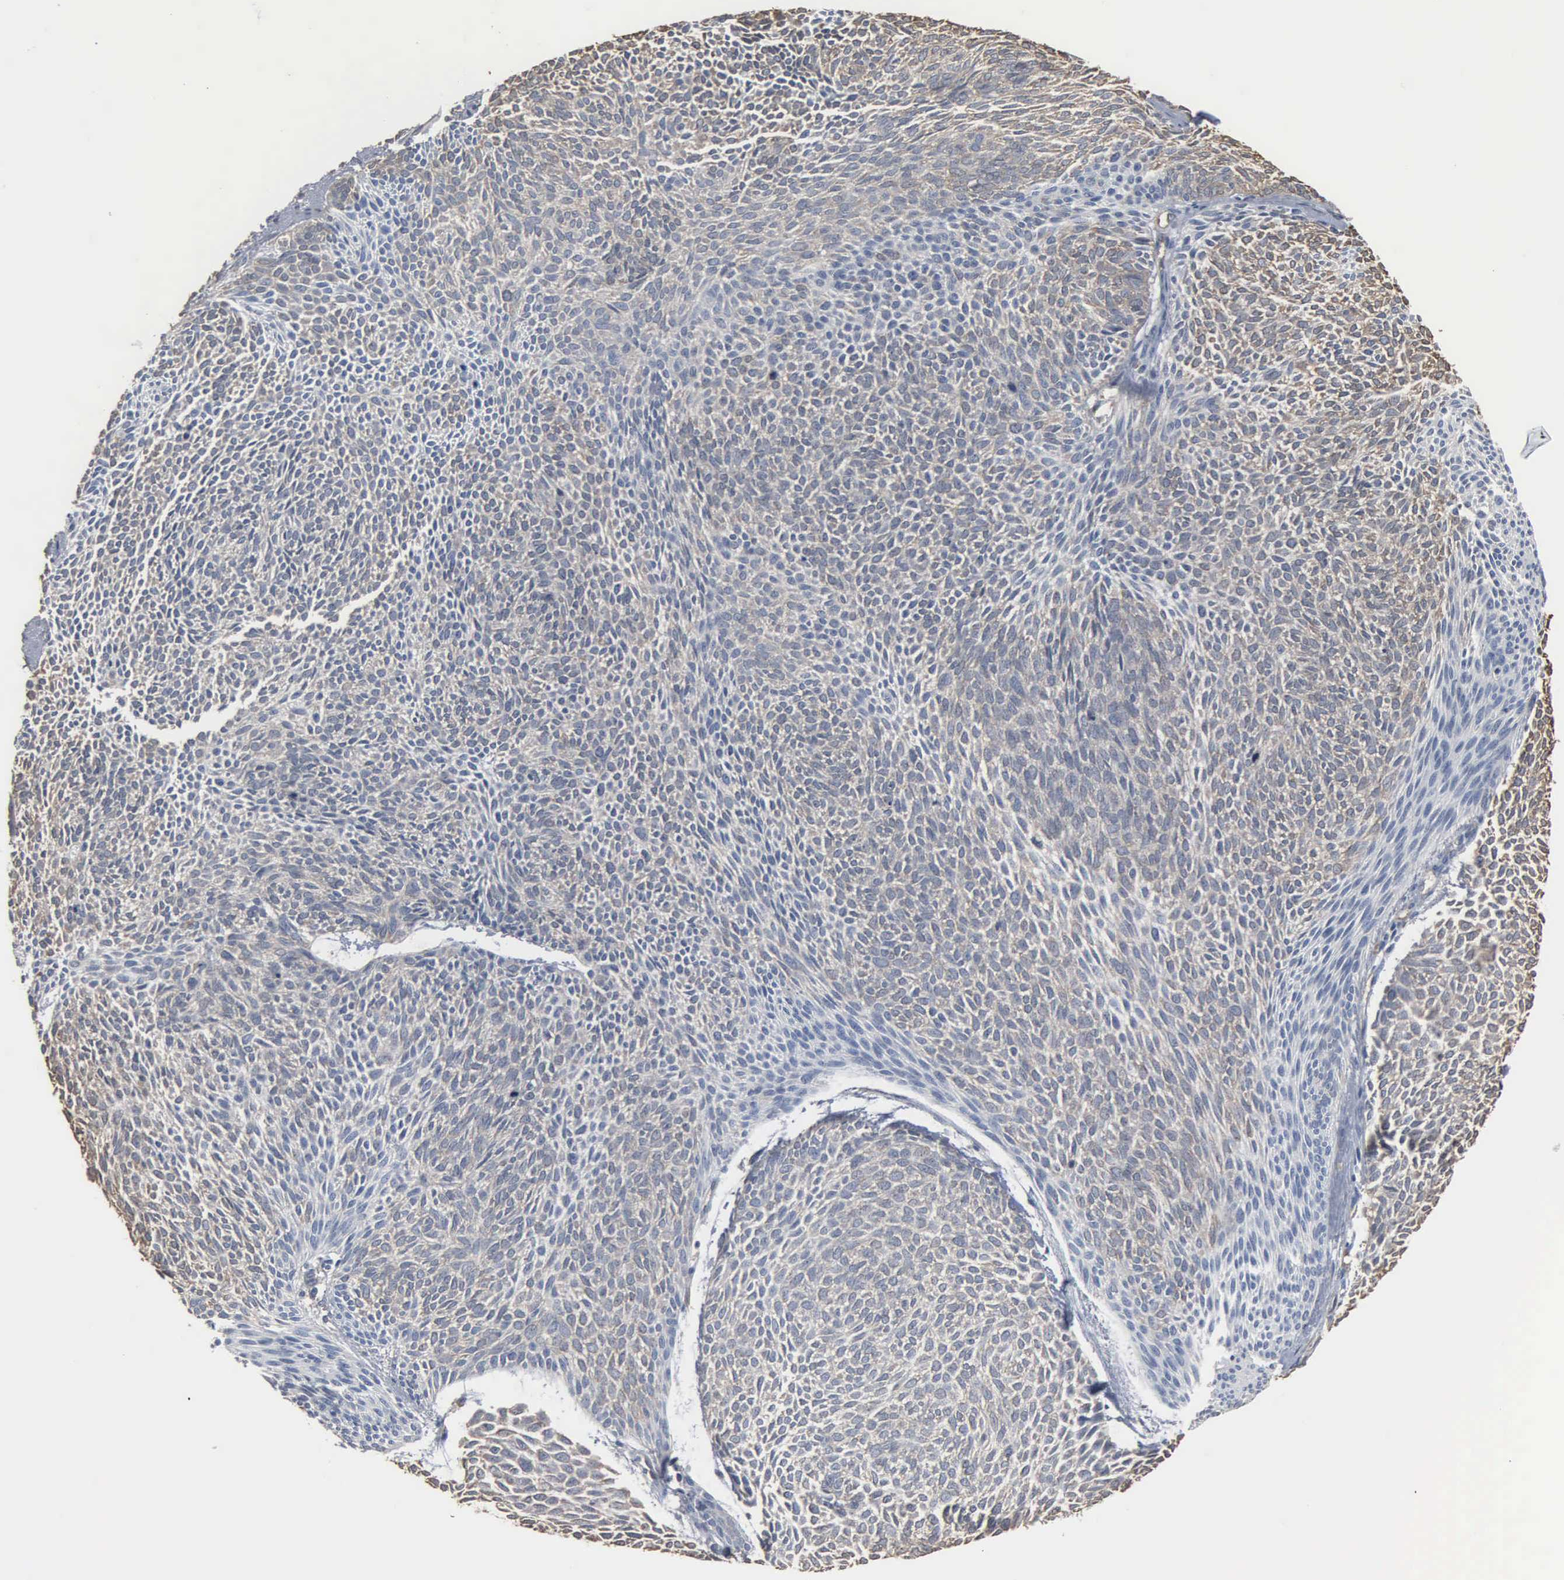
{"staining": {"intensity": "weak", "quantity": ">75%", "location": "cytoplasmic/membranous"}, "tissue": "skin cancer", "cell_type": "Tumor cells", "image_type": "cancer", "snomed": [{"axis": "morphology", "description": "Basal cell carcinoma"}, {"axis": "topography", "description": "Skin"}], "caption": "Brown immunohistochemical staining in human basal cell carcinoma (skin) displays weak cytoplasmic/membranous positivity in about >75% of tumor cells.", "gene": "FSCN1", "patient": {"sex": "male", "age": 84}}